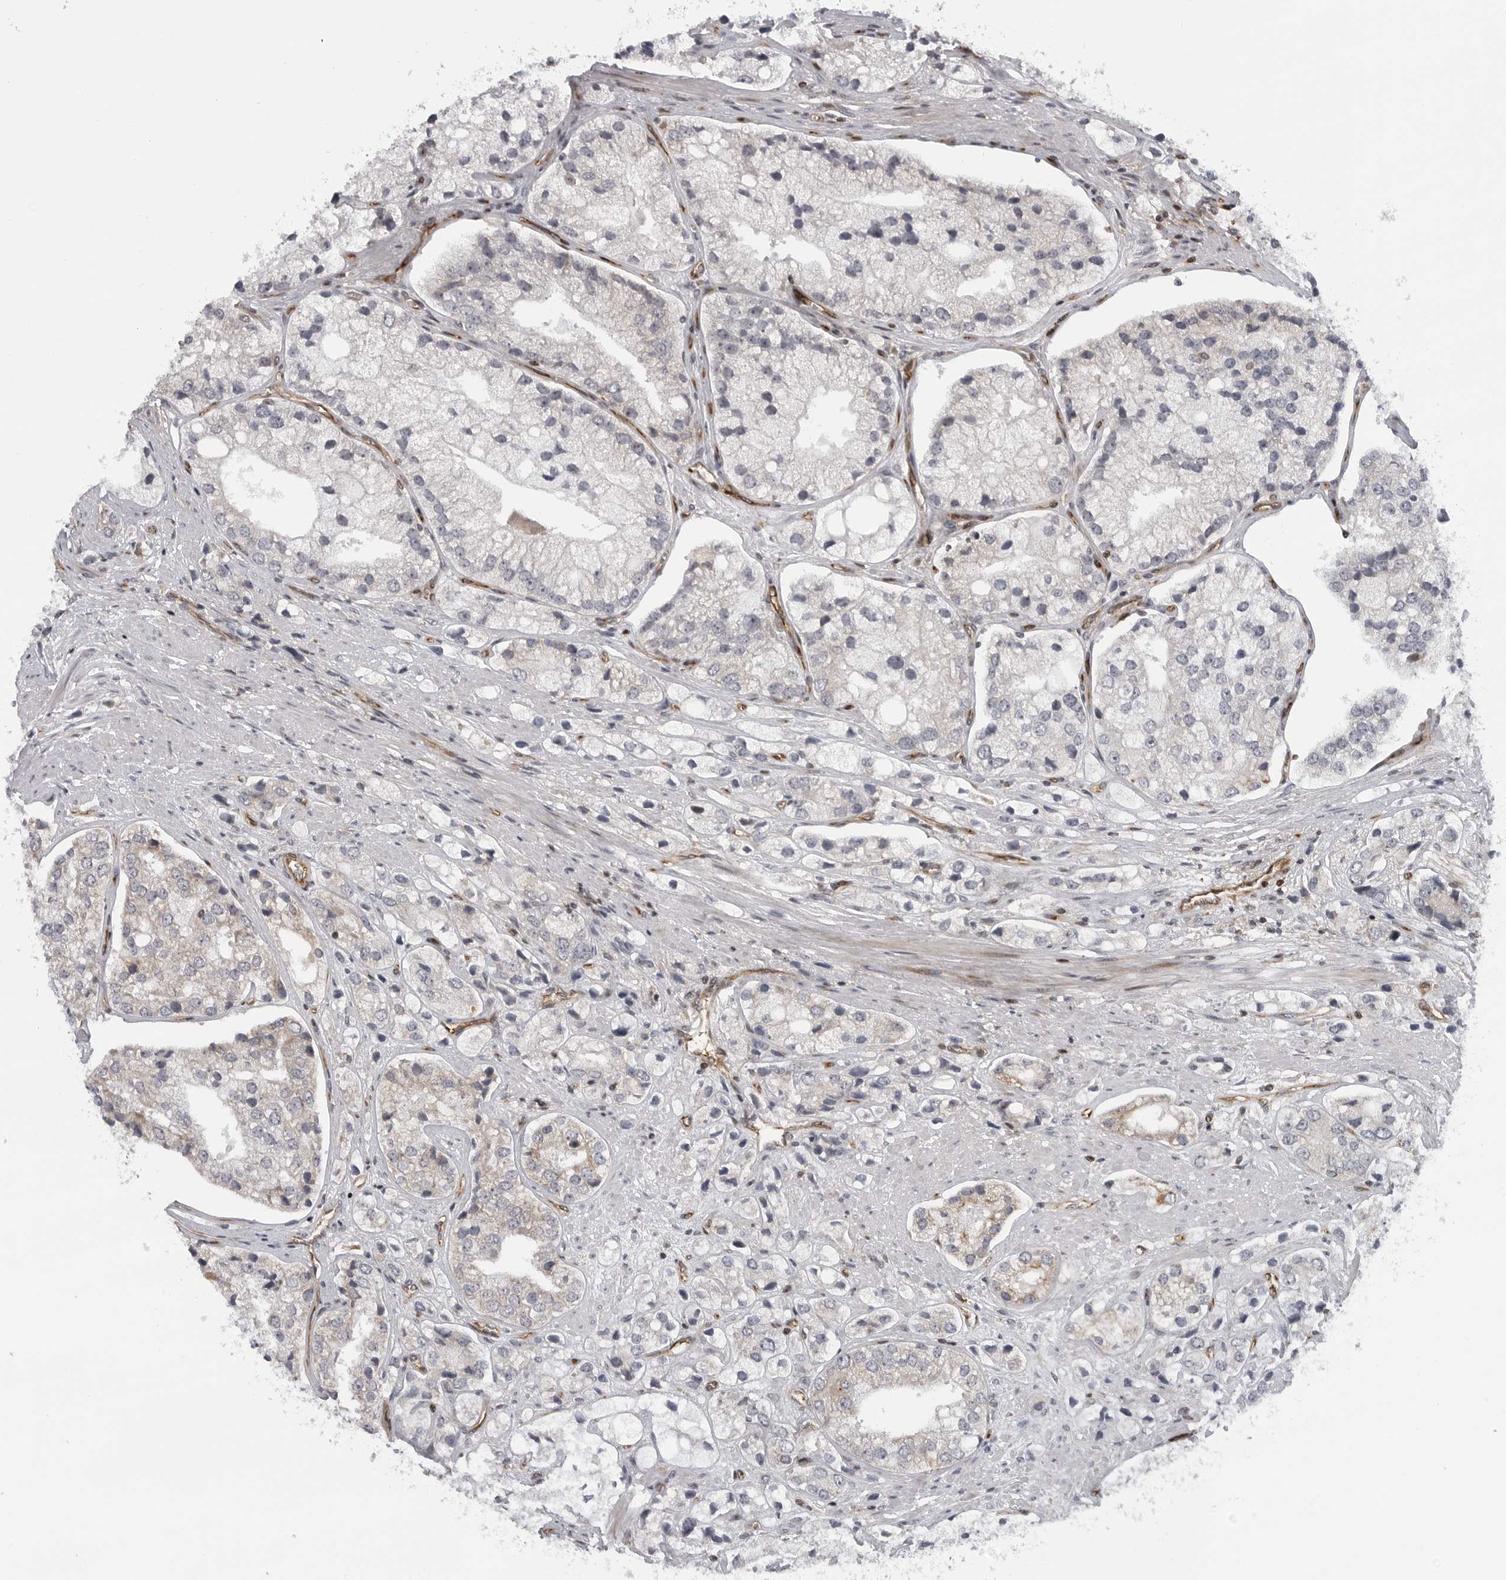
{"staining": {"intensity": "negative", "quantity": "none", "location": "none"}, "tissue": "prostate cancer", "cell_type": "Tumor cells", "image_type": "cancer", "snomed": [{"axis": "morphology", "description": "Adenocarcinoma, High grade"}, {"axis": "topography", "description": "Prostate"}], "caption": "Prostate adenocarcinoma (high-grade) stained for a protein using IHC displays no positivity tumor cells.", "gene": "ABL1", "patient": {"sex": "male", "age": 50}}